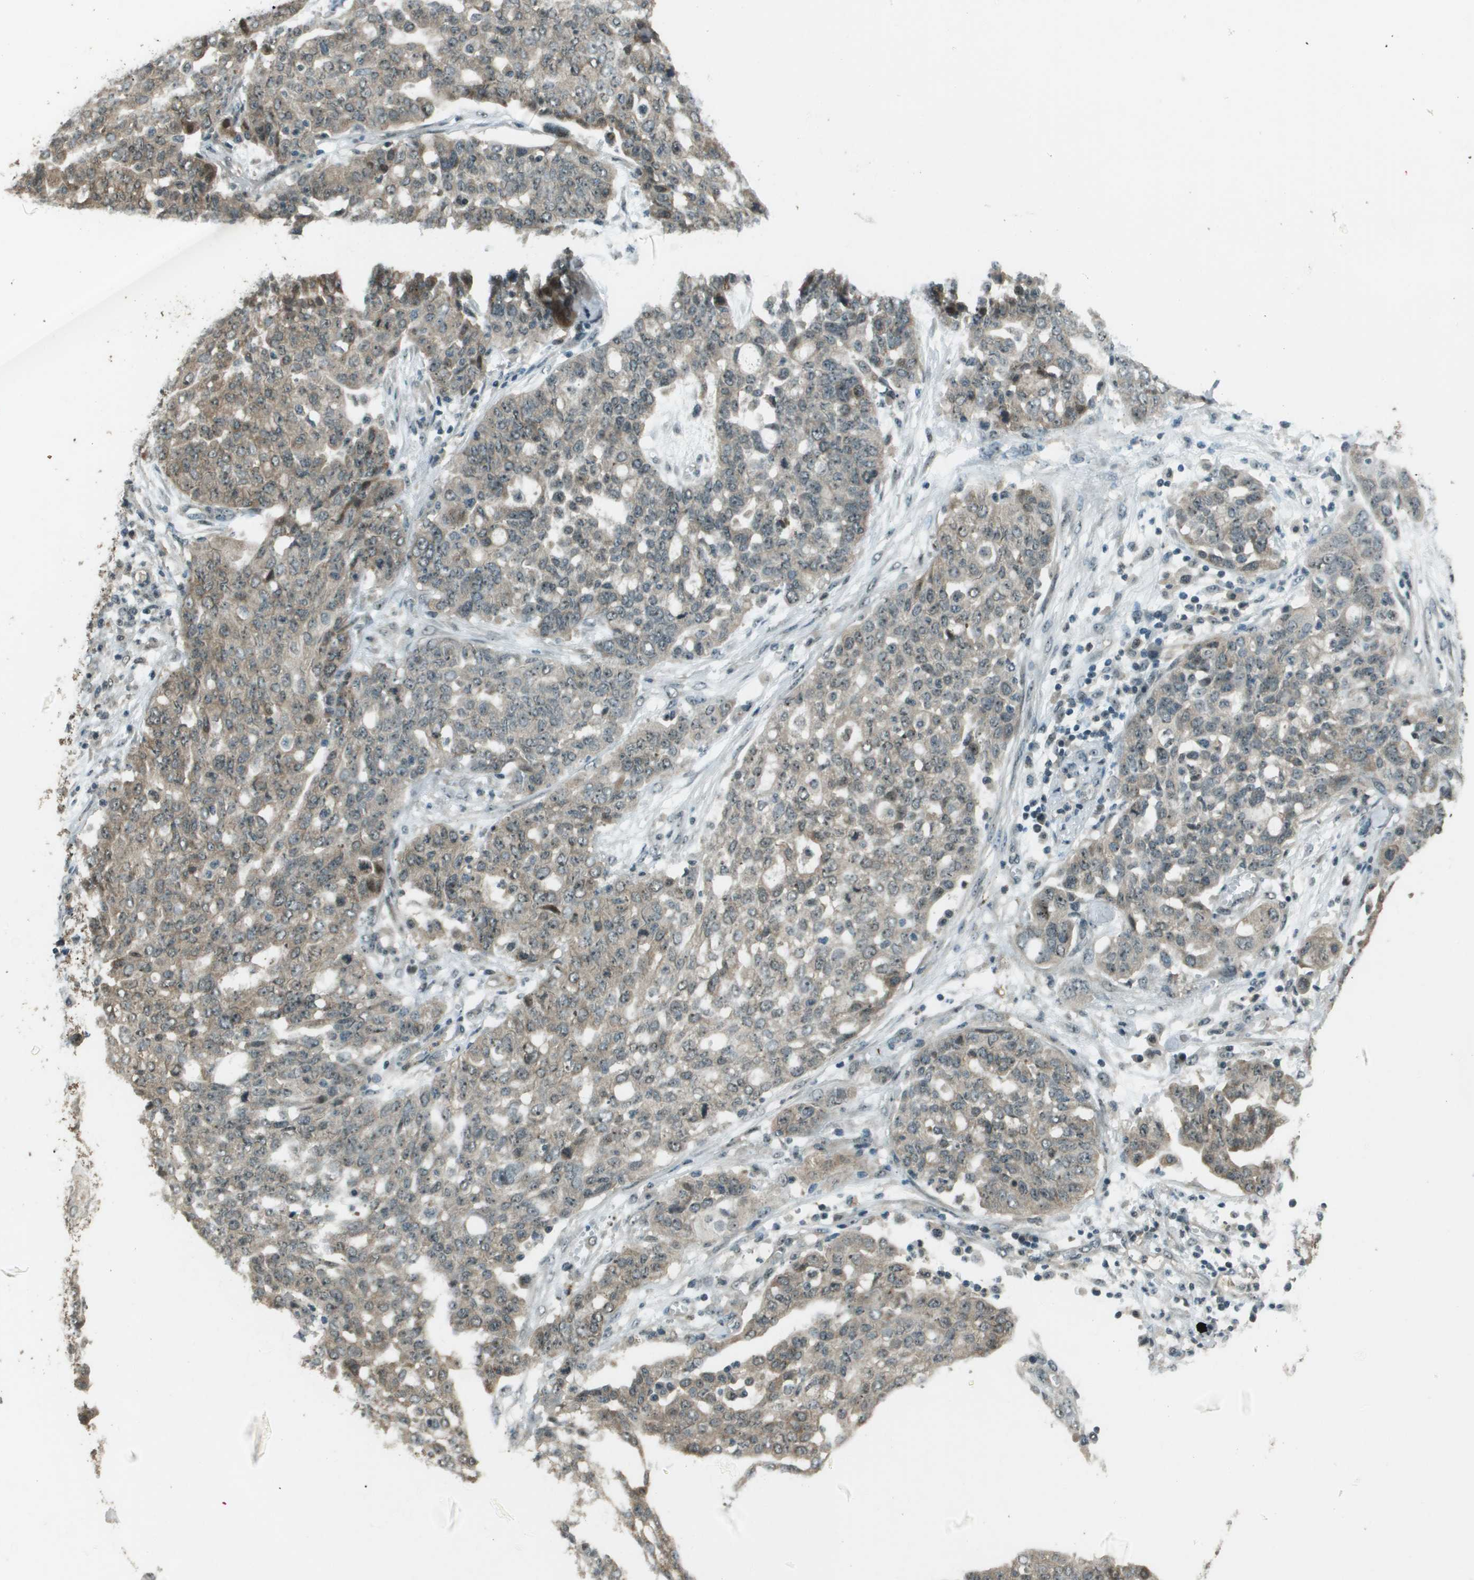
{"staining": {"intensity": "weak", "quantity": ">75%", "location": "cytoplasmic/membranous"}, "tissue": "ovarian cancer", "cell_type": "Tumor cells", "image_type": "cancer", "snomed": [{"axis": "morphology", "description": "Cystadenocarcinoma, serous, NOS"}, {"axis": "topography", "description": "Soft tissue"}, {"axis": "topography", "description": "Ovary"}], "caption": "DAB (3,3'-diaminobenzidine) immunohistochemical staining of serous cystadenocarcinoma (ovarian) reveals weak cytoplasmic/membranous protein staining in about >75% of tumor cells.", "gene": "SDC3", "patient": {"sex": "female", "age": 57}}